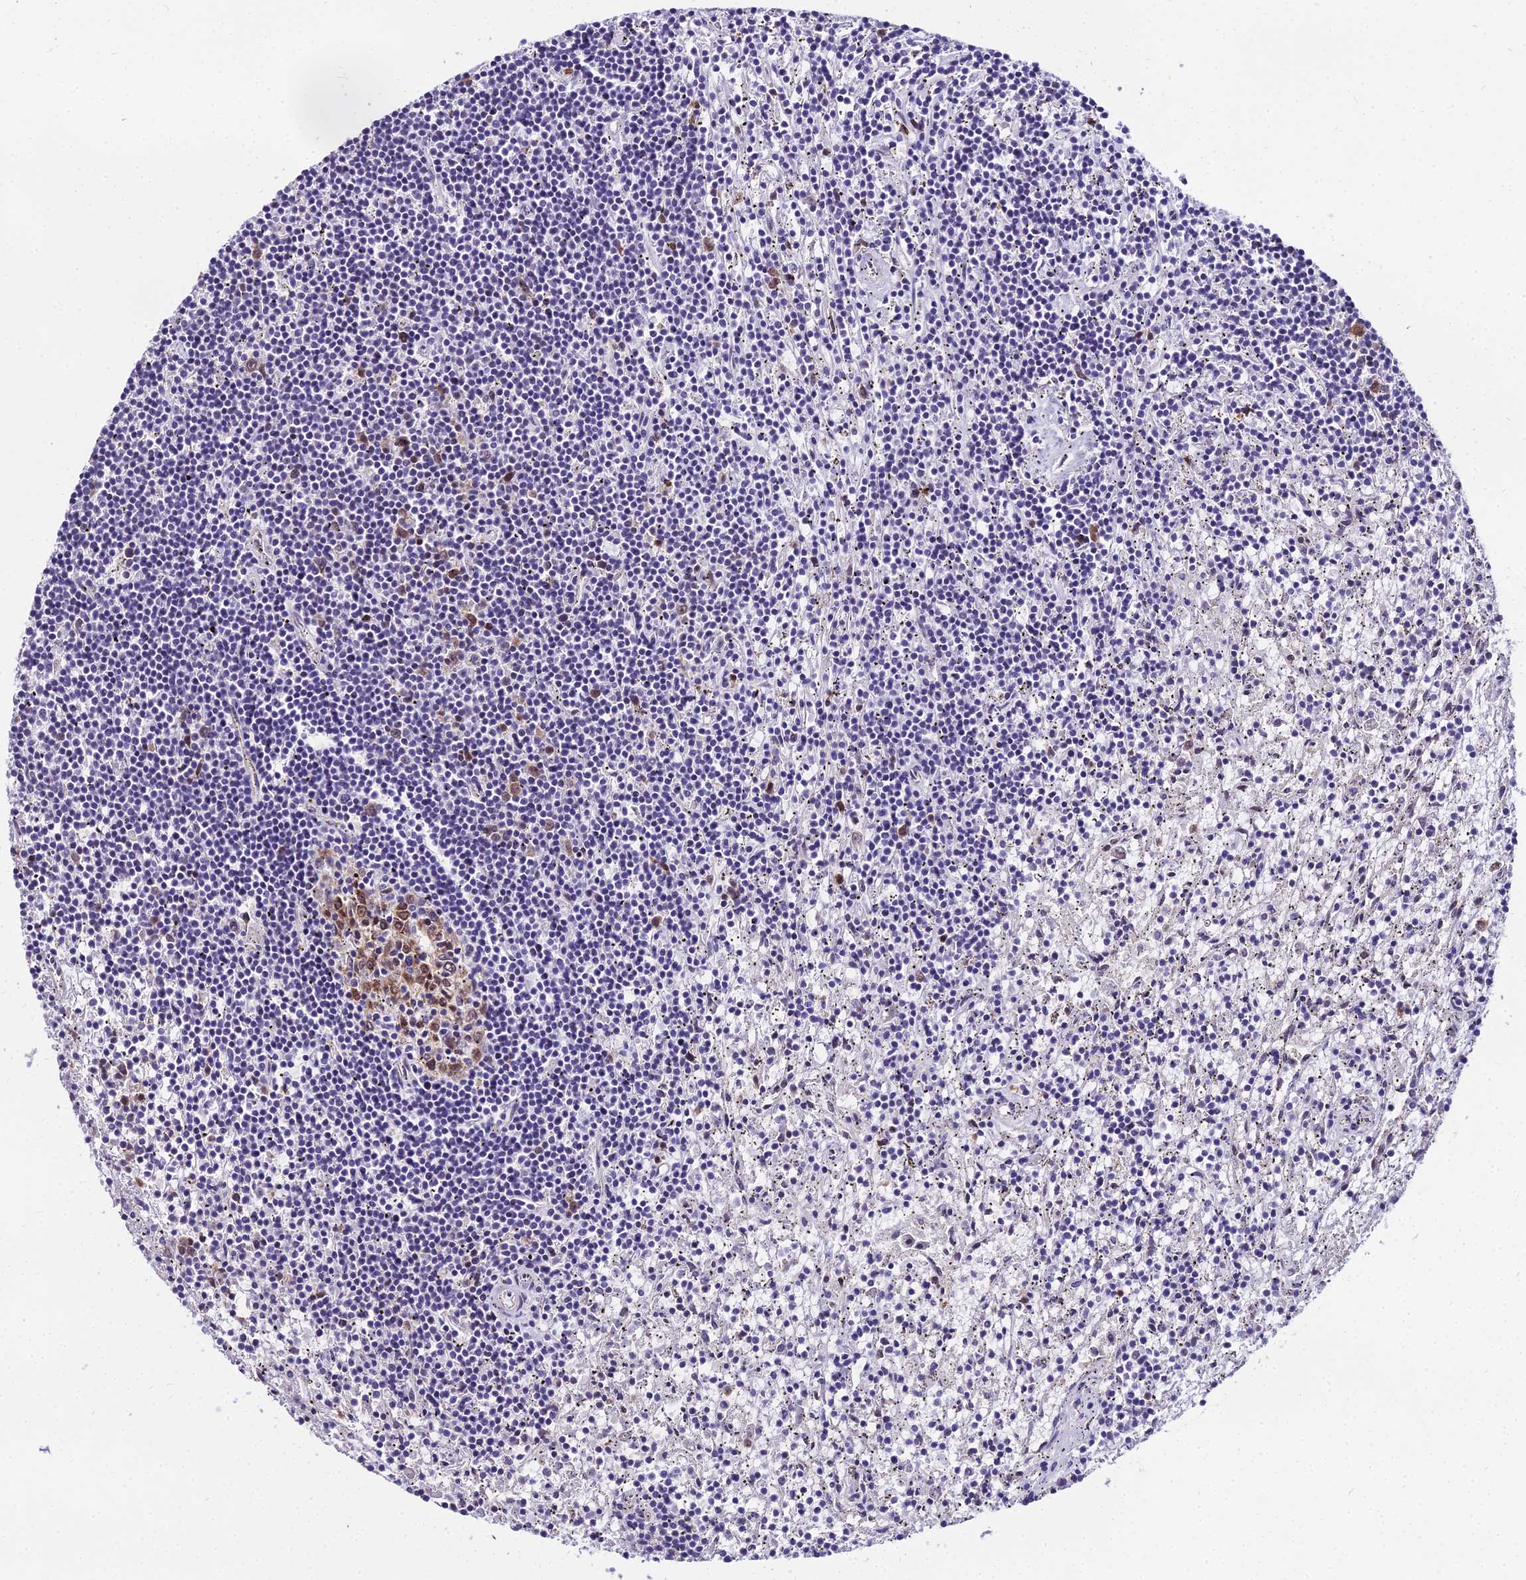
{"staining": {"intensity": "negative", "quantity": "none", "location": "none"}, "tissue": "lymphoma", "cell_type": "Tumor cells", "image_type": "cancer", "snomed": [{"axis": "morphology", "description": "Malignant lymphoma, non-Hodgkin's type, Low grade"}, {"axis": "topography", "description": "Spleen"}], "caption": "This is an IHC image of human lymphoma. There is no positivity in tumor cells.", "gene": "TRIML2", "patient": {"sex": "male", "age": 76}}